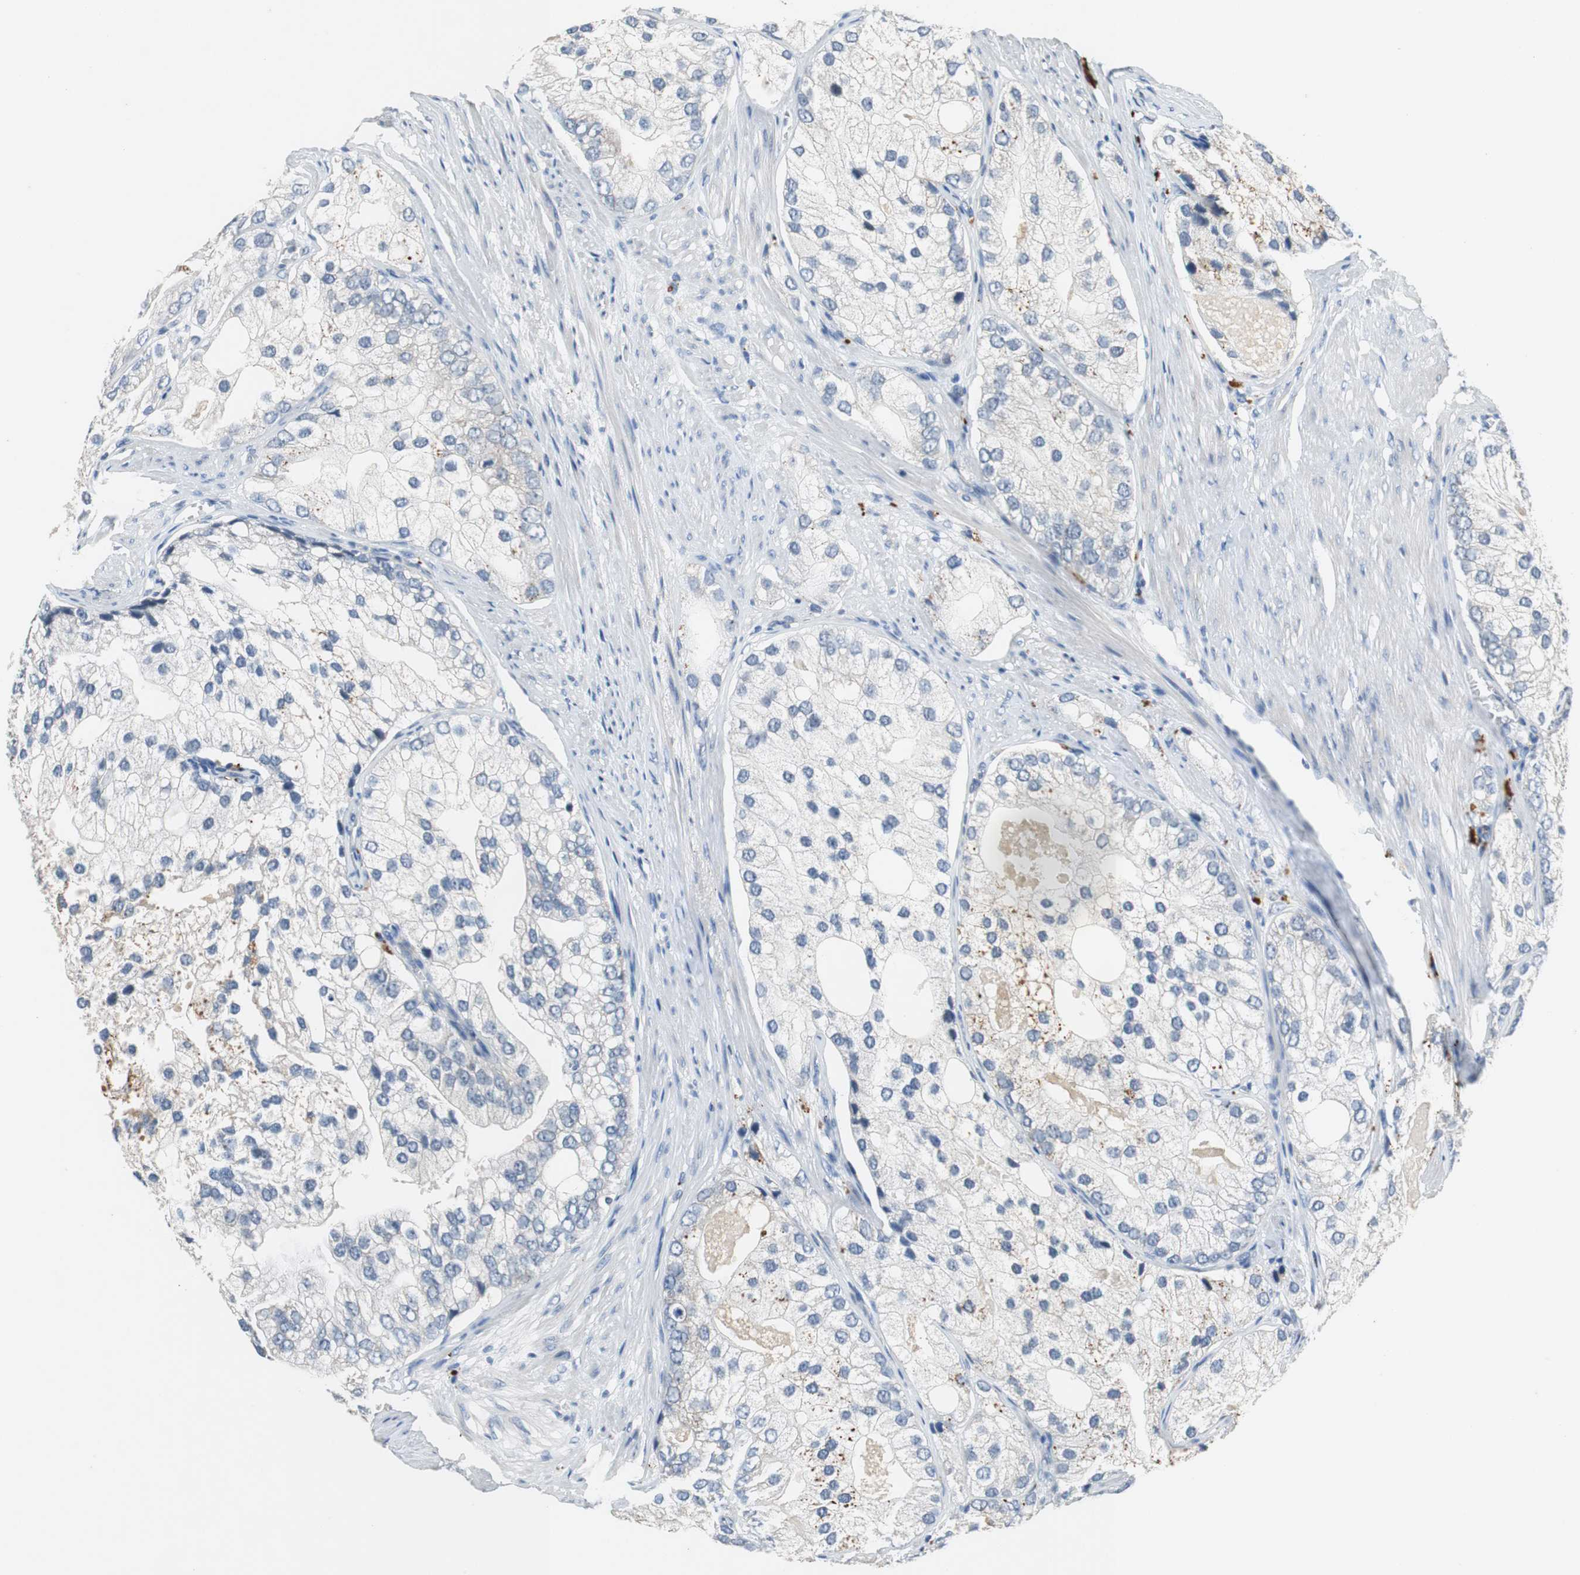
{"staining": {"intensity": "negative", "quantity": "none", "location": "none"}, "tissue": "prostate cancer", "cell_type": "Tumor cells", "image_type": "cancer", "snomed": [{"axis": "morphology", "description": "Adenocarcinoma, Low grade"}, {"axis": "topography", "description": "Prostate"}], "caption": "Immunohistochemical staining of prostate adenocarcinoma (low-grade) demonstrates no significant expression in tumor cells.", "gene": "NLGN1", "patient": {"sex": "male", "age": 69}}